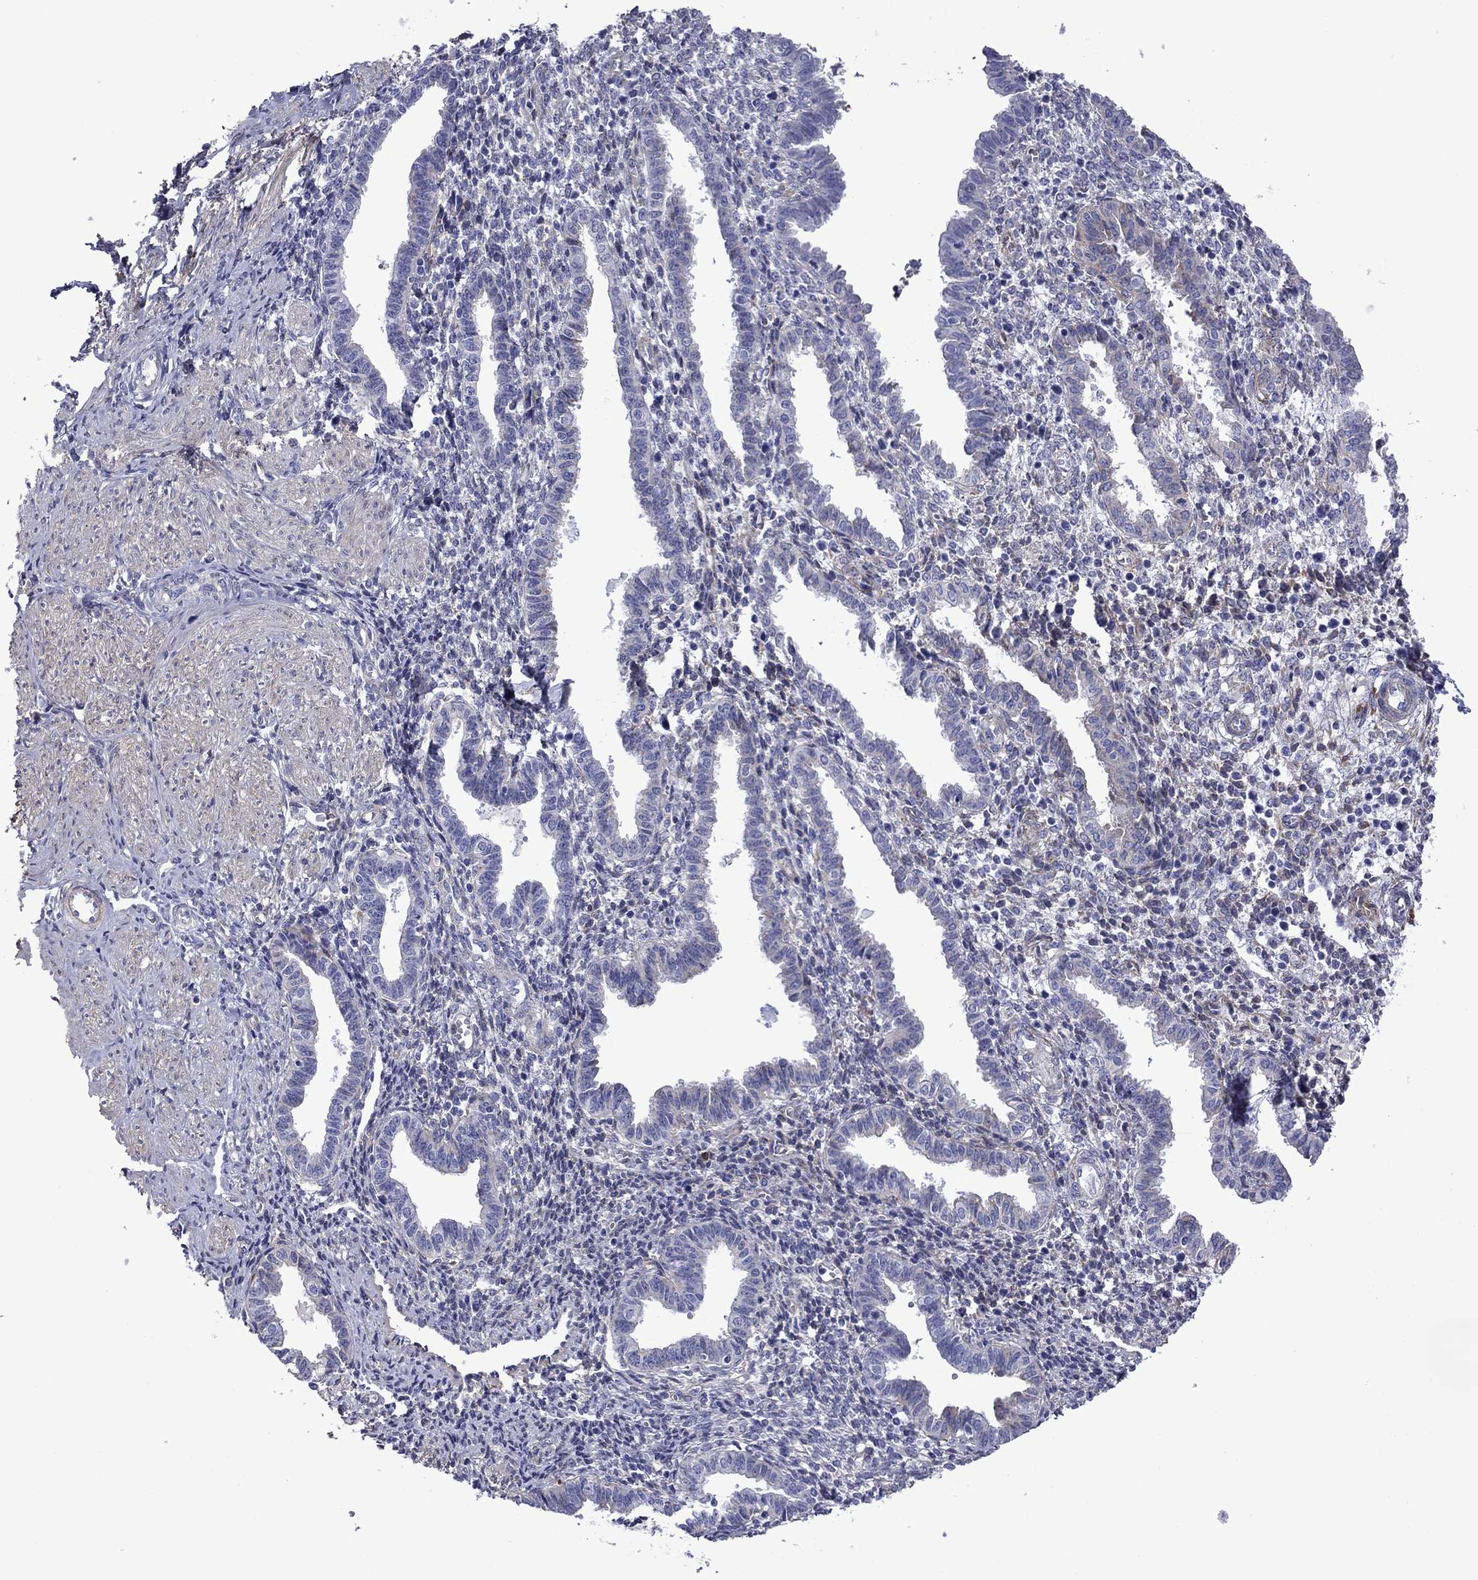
{"staining": {"intensity": "negative", "quantity": "none", "location": "none"}, "tissue": "endometrium", "cell_type": "Cells in endometrial stroma", "image_type": "normal", "snomed": [{"axis": "morphology", "description": "Normal tissue, NOS"}, {"axis": "topography", "description": "Endometrium"}], "caption": "The immunohistochemistry micrograph has no significant expression in cells in endometrial stroma of endometrium.", "gene": "HSPG2", "patient": {"sex": "female", "age": 37}}